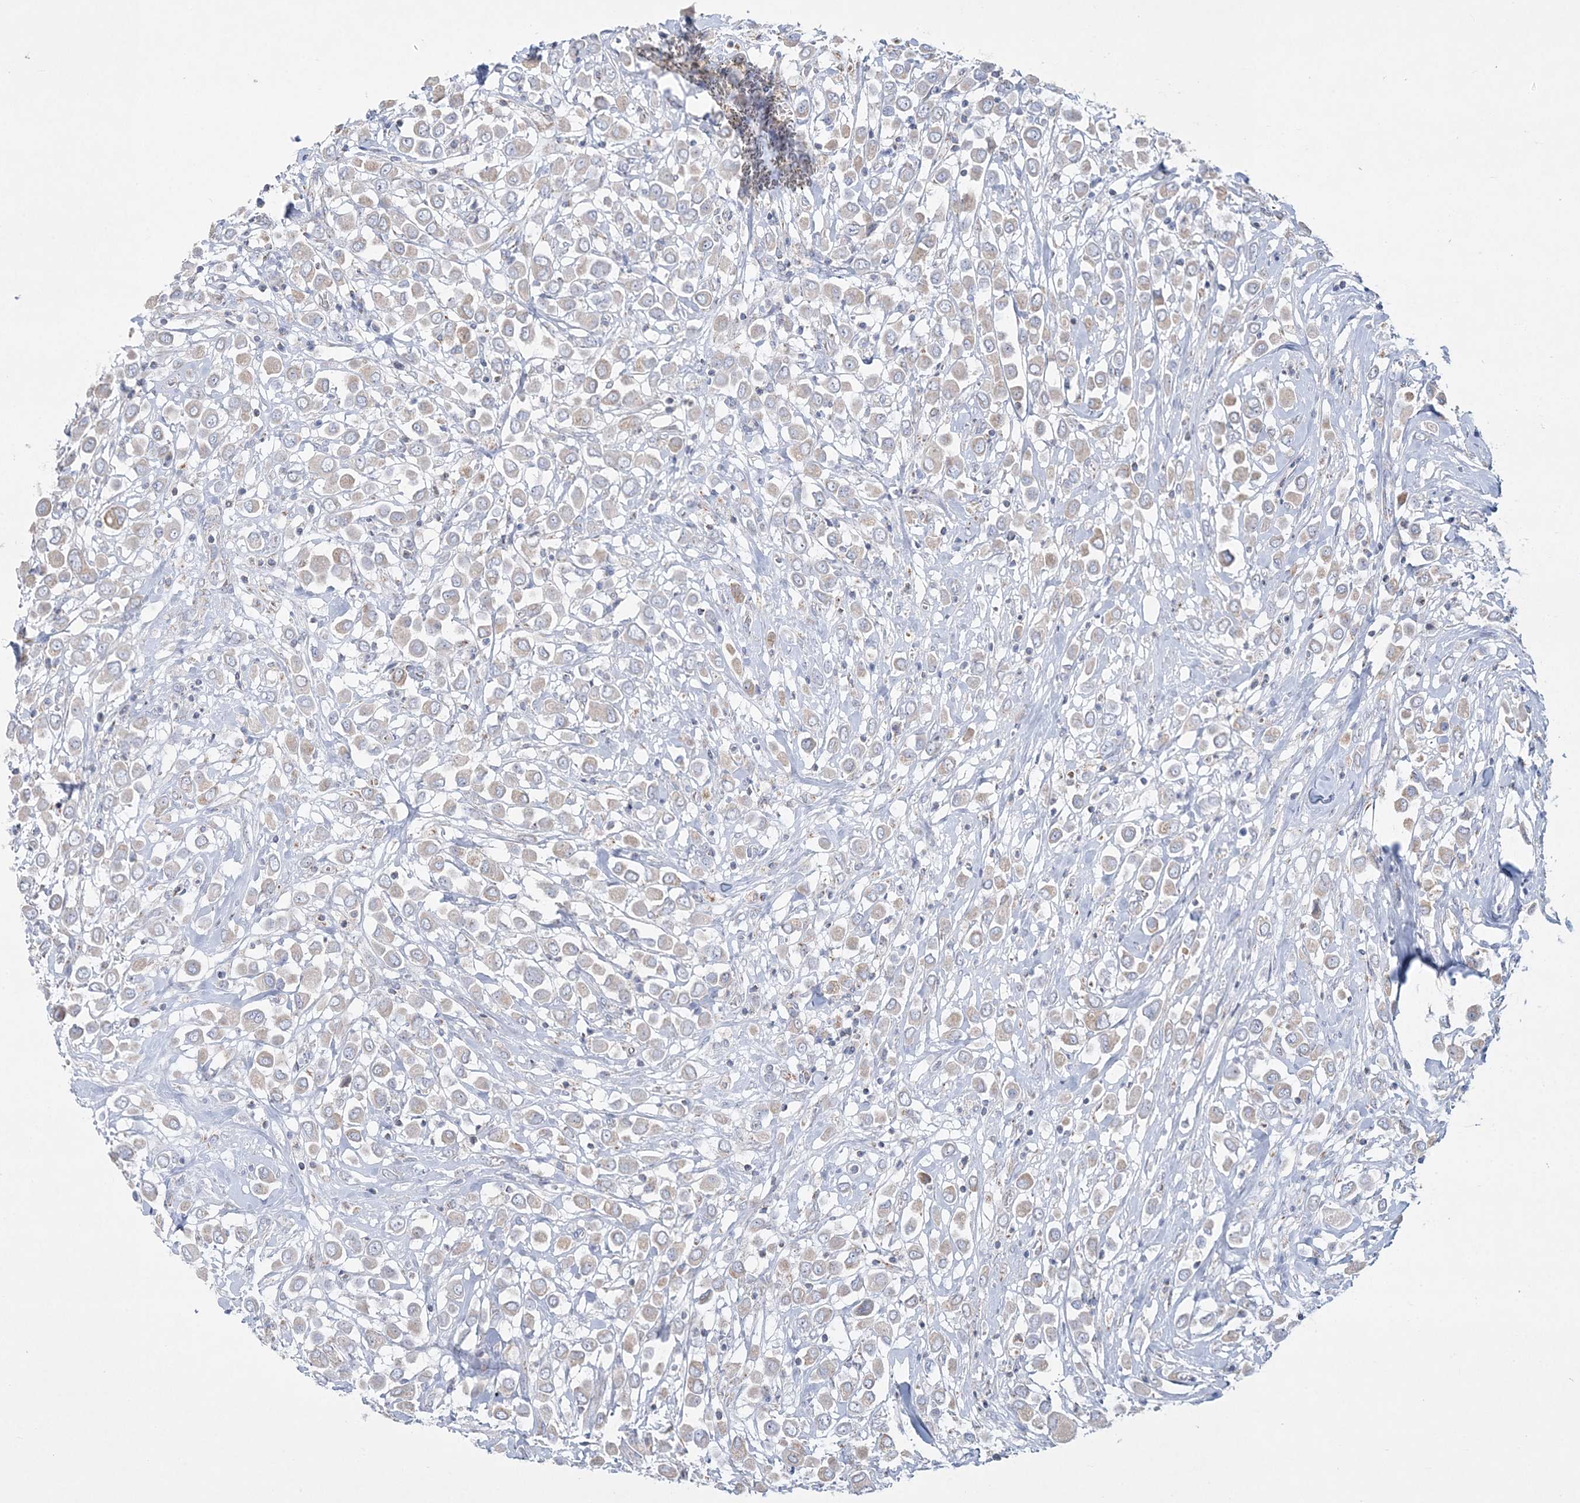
{"staining": {"intensity": "negative", "quantity": "none", "location": "none"}, "tissue": "breast cancer", "cell_type": "Tumor cells", "image_type": "cancer", "snomed": [{"axis": "morphology", "description": "Duct carcinoma"}, {"axis": "topography", "description": "Breast"}], "caption": "This is a photomicrograph of immunohistochemistry (IHC) staining of breast cancer, which shows no positivity in tumor cells. Nuclei are stained in blue.", "gene": "TBC1D7", "patient": {"sex": "female", "age": 61}}